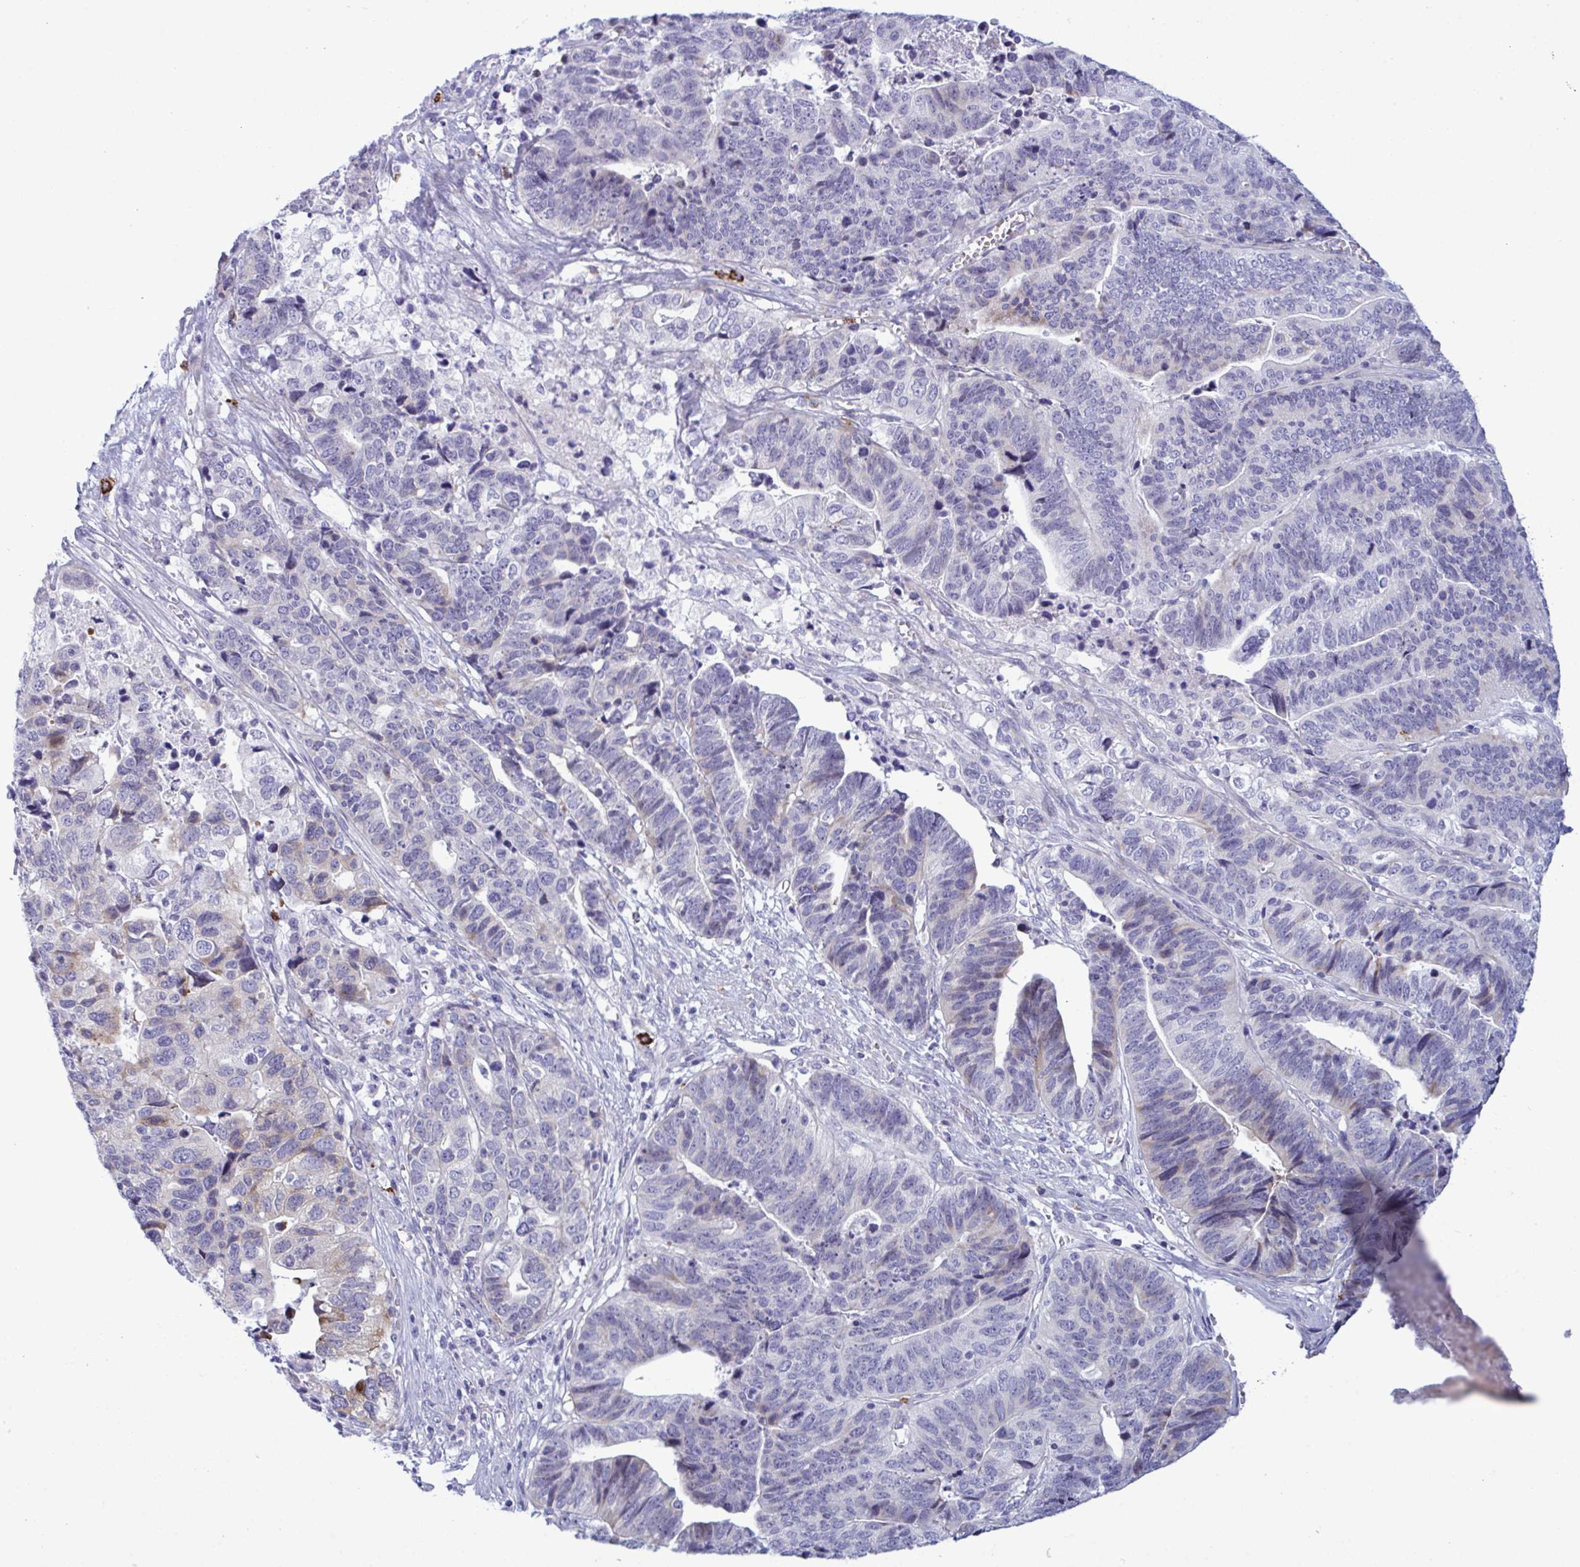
{"staining": {"intensity": "negative", "quantity": "none", "location": "none"}, "tissue": "stomach cancer", "cell_type": "Tumor cells", "image_type": "cancer", "snomed": [{"axis": "morphology", "description": "Adenocarcinoma, NOS"}, {"axis": "topography", "description": "Stomach, upper"}], "caption": "Tumor cells show no significant positivity in stomach cancer.", "gene": "ZNF684", "patient": {"sex": "female", "age": 67}}